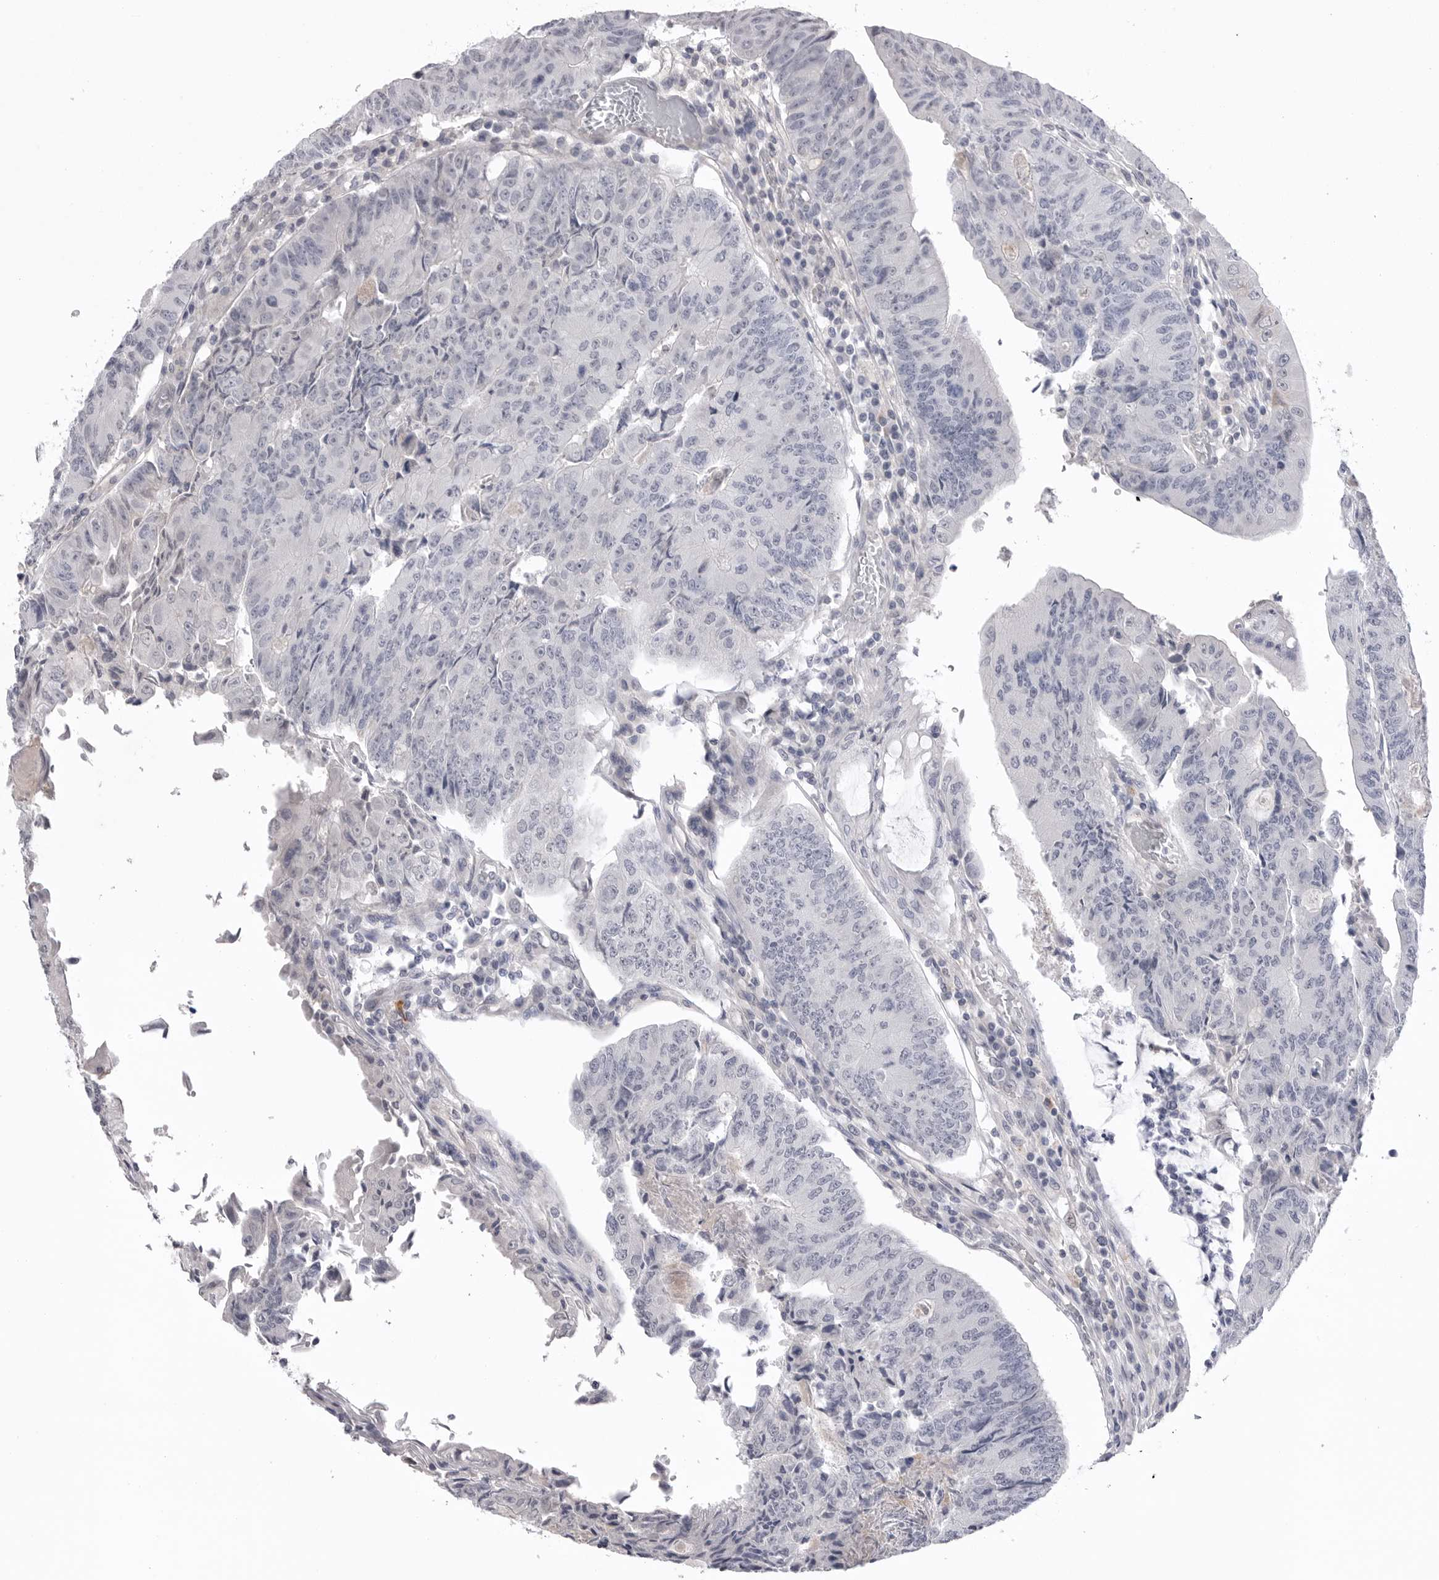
{"staining": {"intensity": "negative", "quantity": "none", "location": "none"}, "tissue": "colorectal cancer", "cell_type": "Tumor cells", "image_type": "cancer", "snomed": [{"axis": "morphology", "description": "Adenocarcinoma, NOS"}, {"axis": "topography", "description": "Colon"}], "caption": "Tumor cells show no significant expression in colorectal cancer. (DAB IHC visualized using brightfield microscopy, high magnification).", "gene": "DLGAP3", "patient": {"sex": "female", "age": 67}}